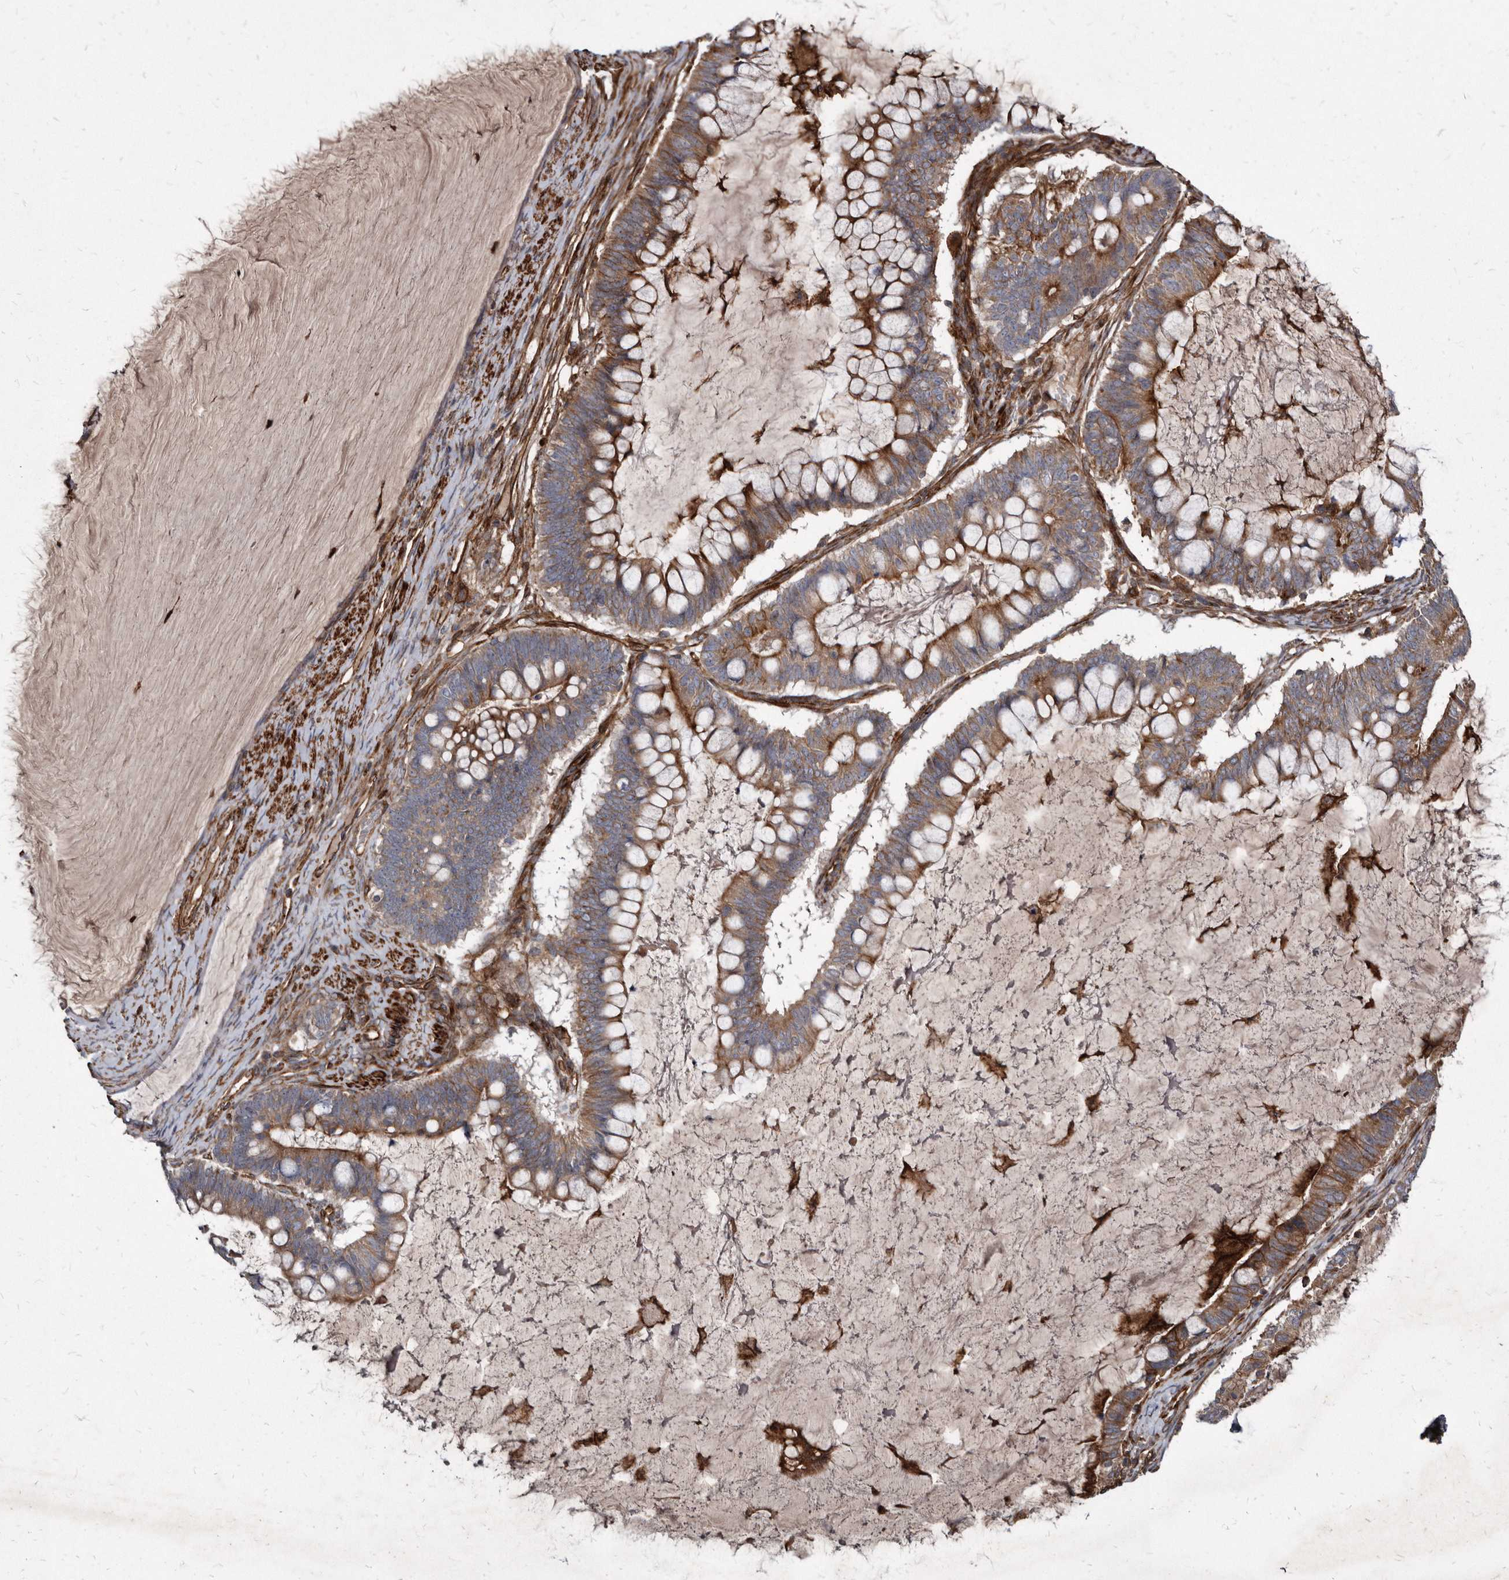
{"staining": {"intensity": "moderate", "quantity": ">75%", "location": "cytoplasmic/membranous"}, "tissue": "ovarian cancer", "cell_type": "Tumor cells", "image_type": "cancer", "snomed": [{"axis": "morphology", "description": "Cystadenocarcinoma, mucinous, NOS"}, {"axis": "topography", "description": "Ovary"}], "caption": "Approximately >75% of tumor cells in human ovarian cancer (mucinous cystadenocarcinoma) display moderate cytoplasmic/membranous protein staining as visualized by brown immunohistochemical staining.", "gene": "KCTD20", "patient": {"sex": "female", "age": 61}}